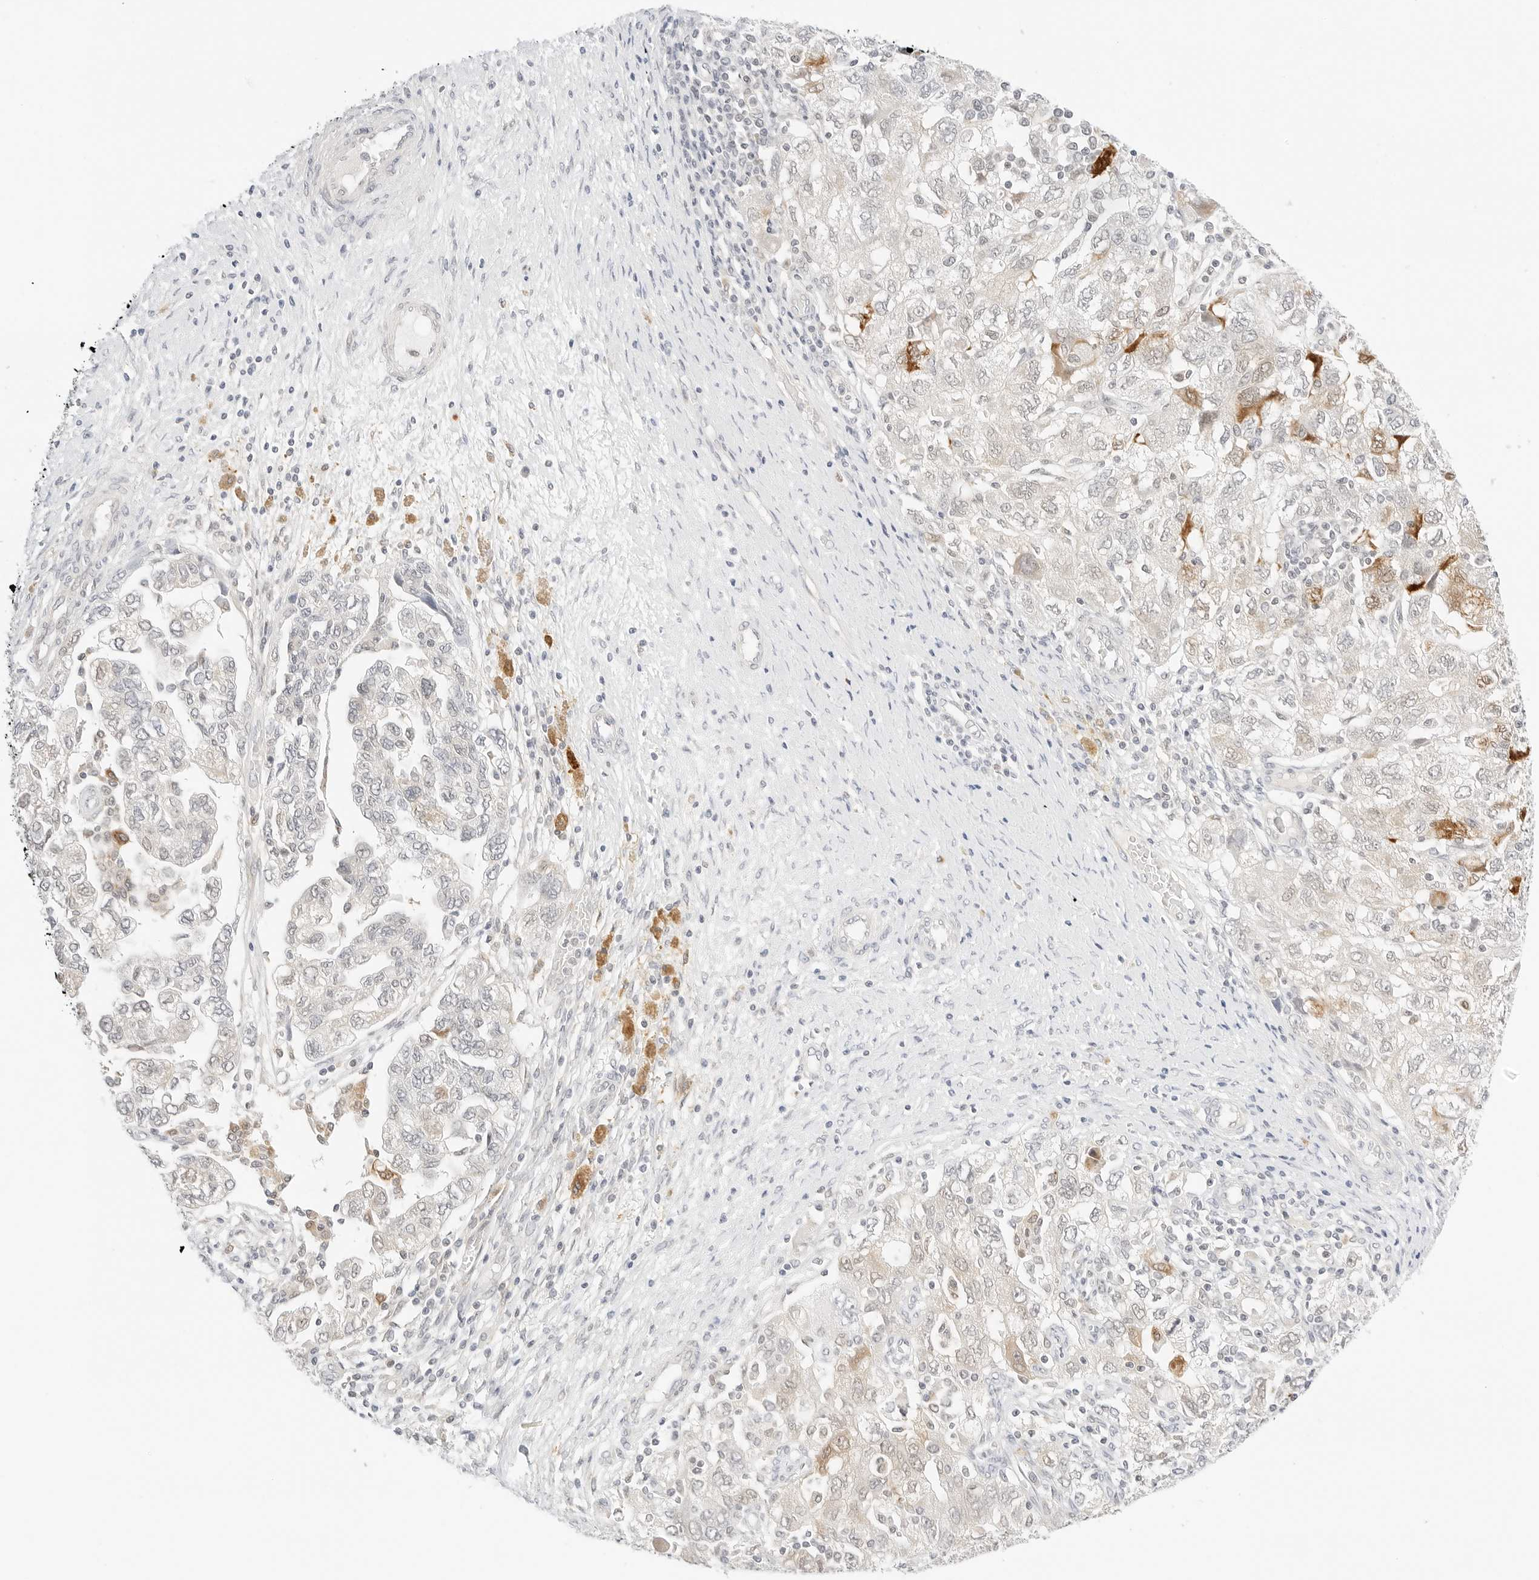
{"staining": {"intensity": "moderate", "quantity": "<25%", "location": "cytoplasmic/membranous"}, "tissue": "ovarian cancer", "cell_type": "Tumor cells", "image_type": "cancer", "snomed": [{"axis": "morphology", "description": "Carcinoma, NOS"}, {"axis": "morphology", "description": "Cystadenocarcinoma, serous, NOS"}, {"axis": "topography", "description": "Ovary"}], "caption": "Immunohistochemical staining of human ovarian carcinoma reveals low levels of moderate cytoplasmic/membranous protein positivity in approximately <25% of tumor cells. The staining was performed using DAB (3,3'-diaminobenzidine) to visualize the protein expression in brown, while the nuclei were stained in blue with hematoxylin (Magnification: 20x).", "gene": "TEKT2", "patient": {"sex": "female", "age": 69}}